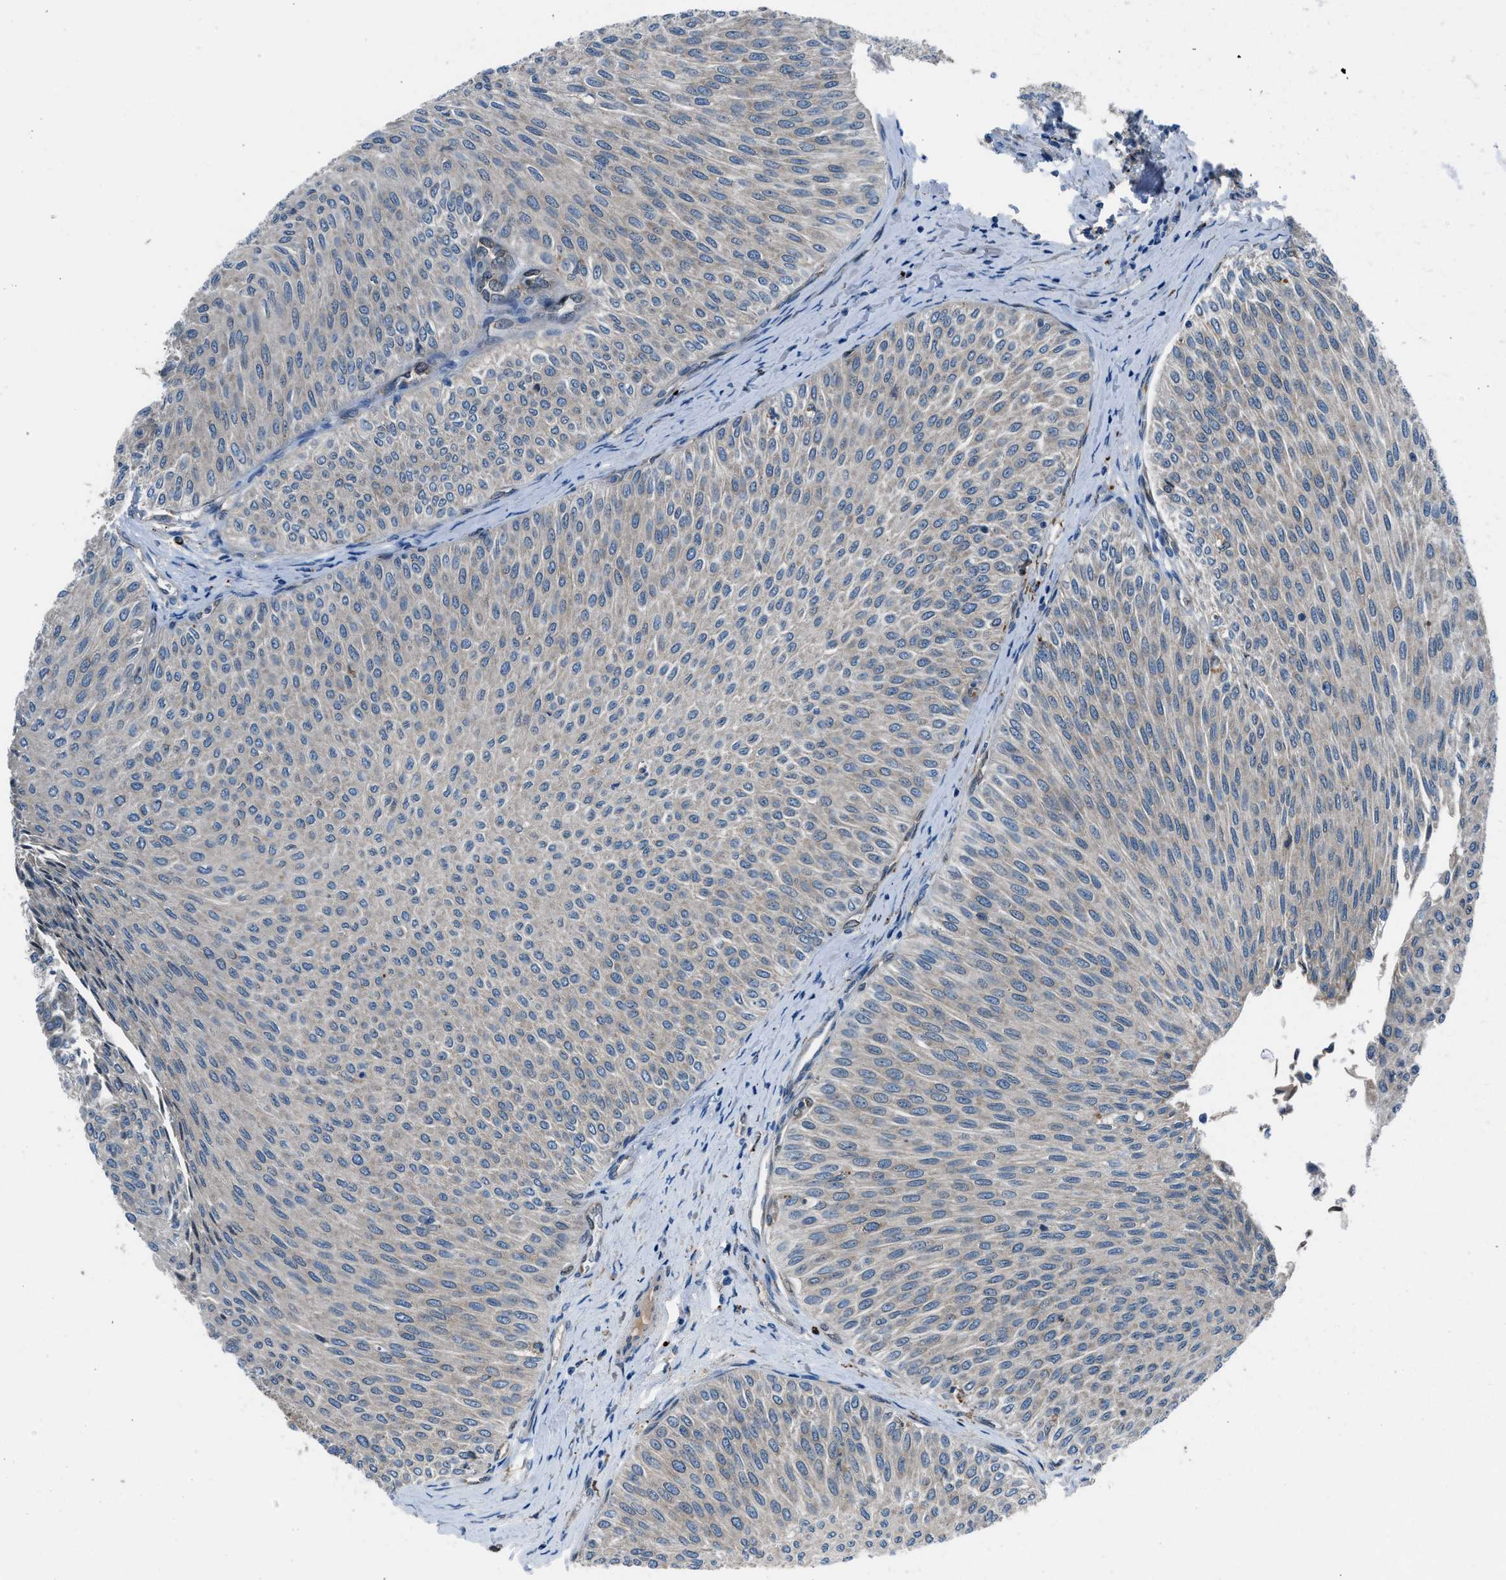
{"staining": {"intensity": "negative", "quantity": "none", "location": "none"}, "tissue": "urothelial cancer", "cell_type": "Tumor cells", "image_type": "cancer", "snomed": [{"axis": "morphology", "description": "Urothelial carcinoma, Low grade"}, {"axis": "topography", "description": "Urinary bladder"}], "caption": "Immunohistochemical staining of human urothelial cancer shows no significant positivity in tumor cells.", "gene": "LMBR1", "patient": {"sex": "male", "age": 78}}